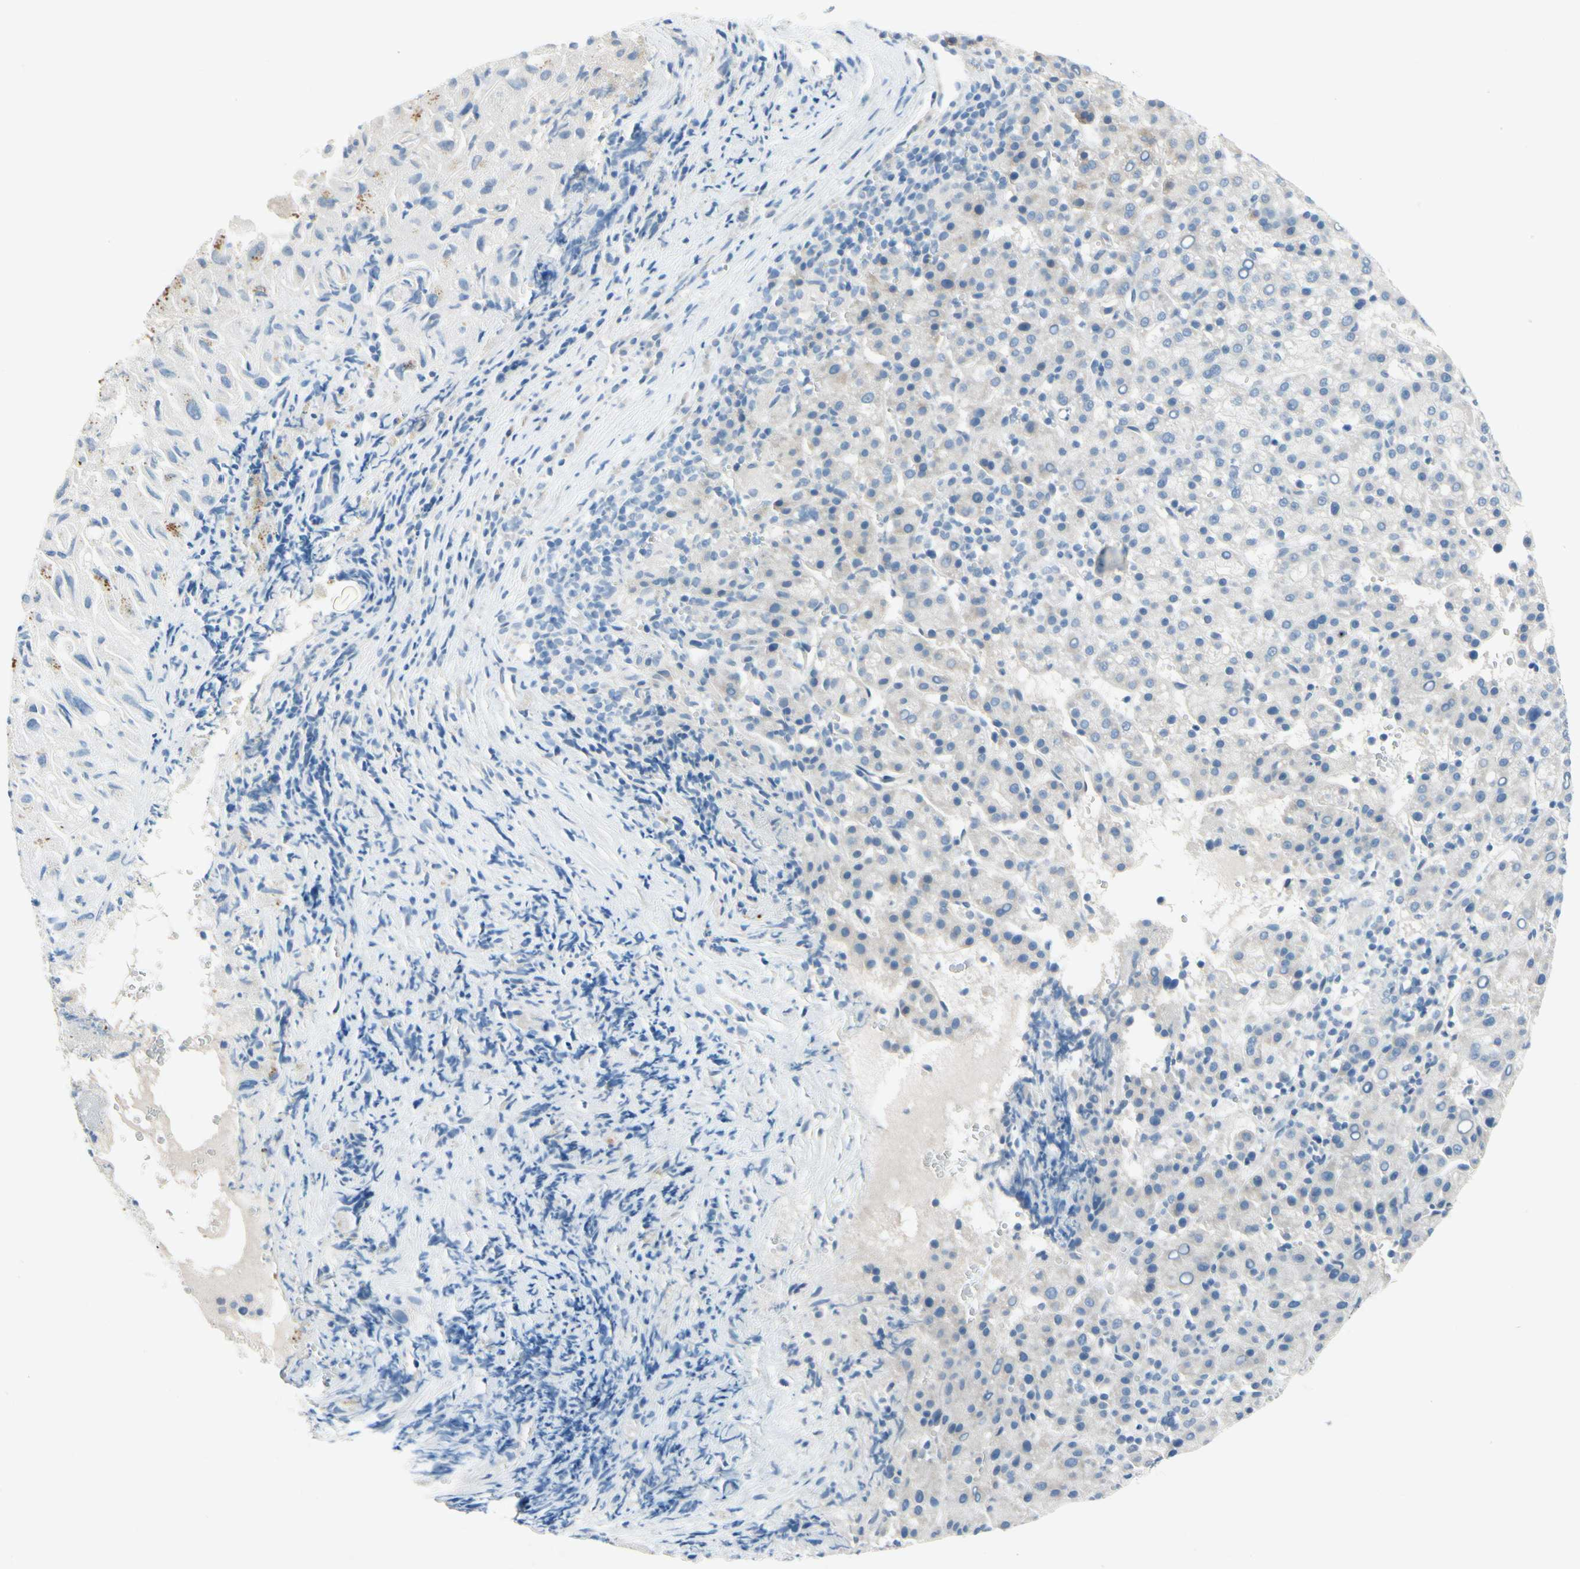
{"staining": {"intensity": "negative", "quantity": "none", "location": "none"}, "tissue": "liver cancer", "cell_type": "Tumor cells", "image_type": "cancer", "snomed": [{"axis": "morphology", "description": "Carcinoma, Hepatocellular, NOS"}, {"axis": "topography", "description": "Liver"}], "caption": "Immunohistochemical staining of human liver cancer displays no significant positivity in tumor cells. Brightfield microscopy of IHC stained with DAB (3,3'-diaminobenzidine) (brown) and hematoxylin (blue), captured at high magnification.", "gene": "CNDP1", "patient": {"sex": "female", "age": 58}}